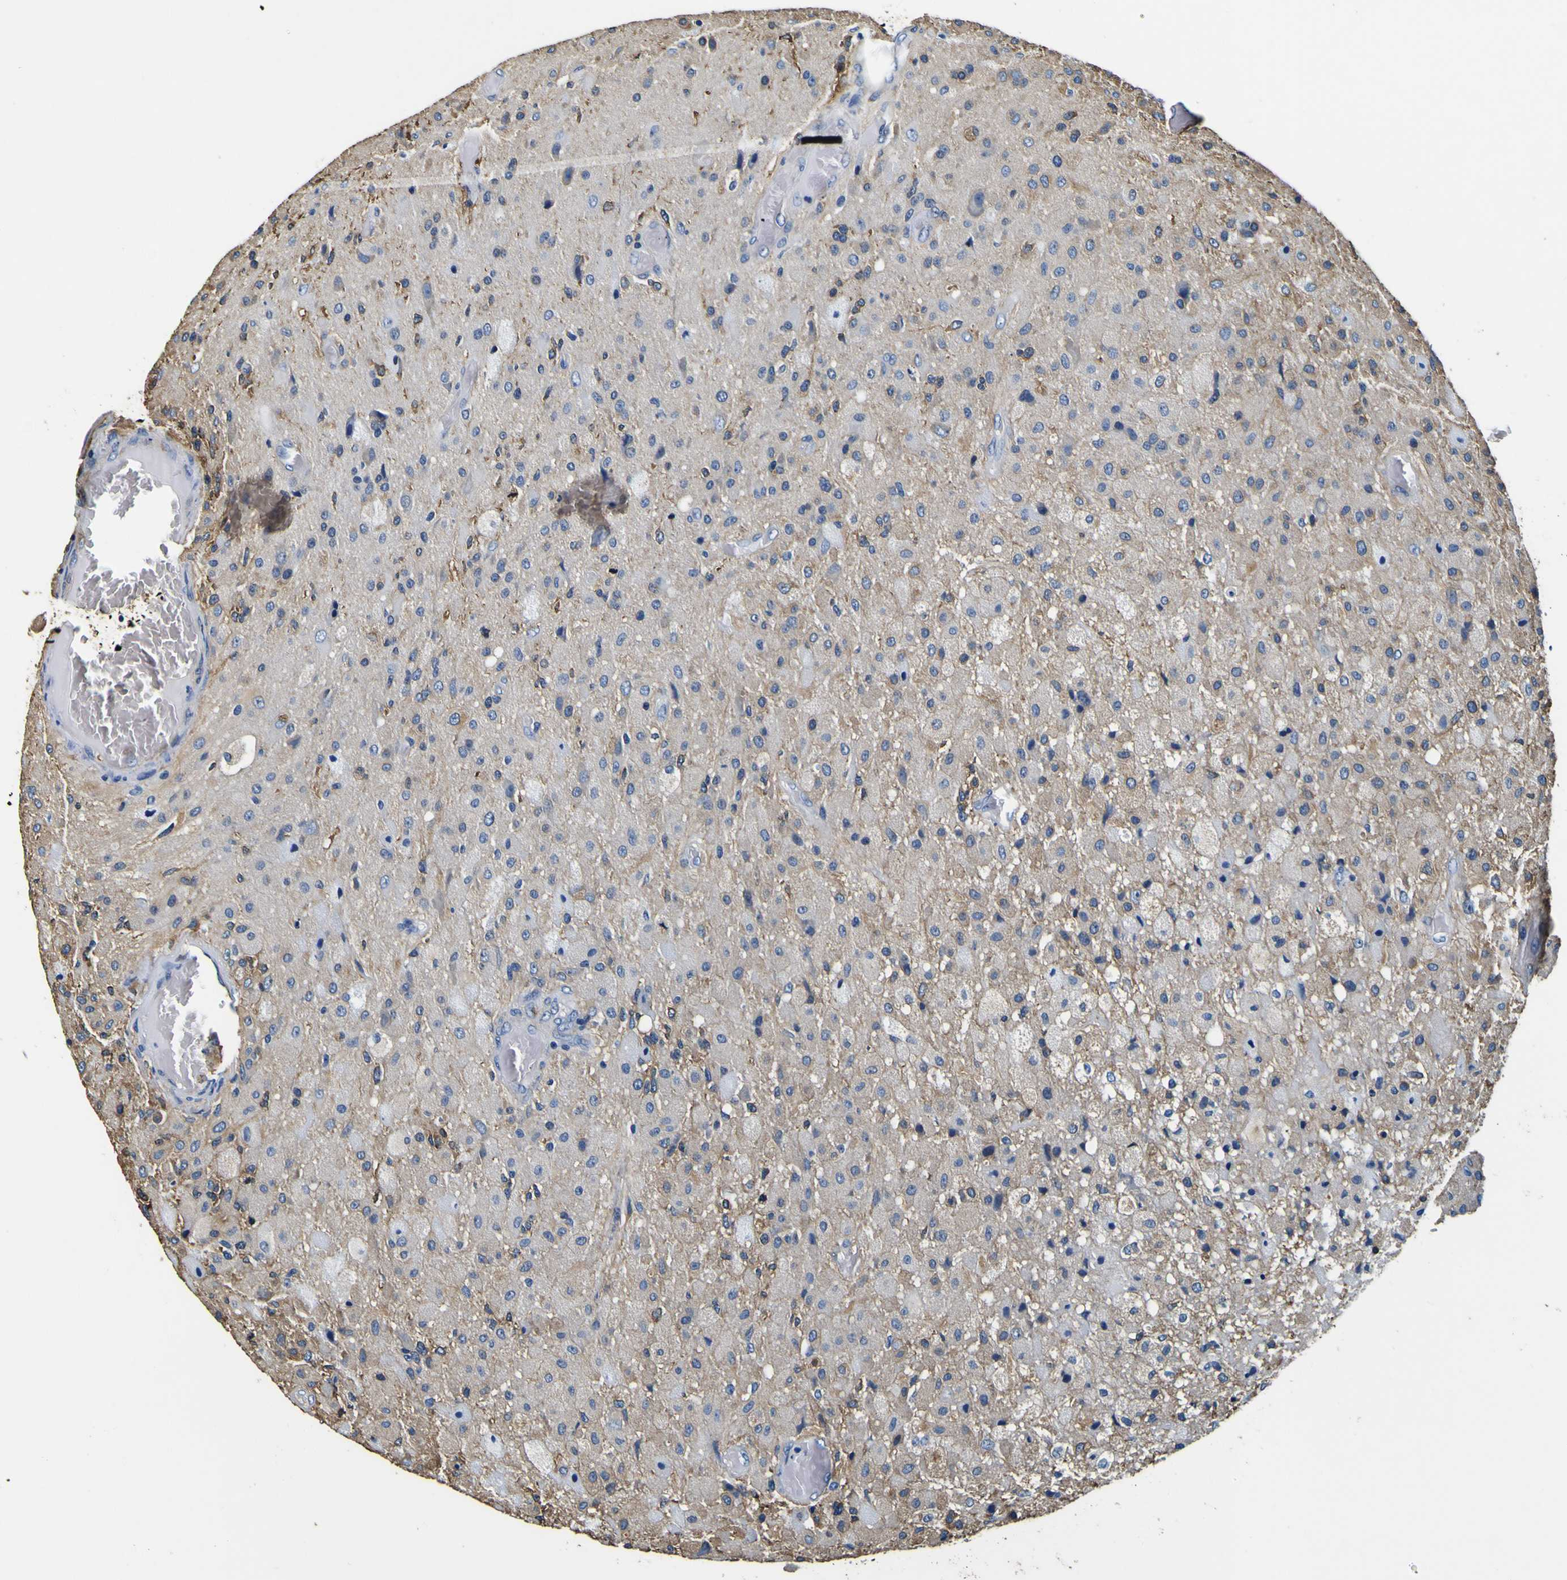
{"staining": {"intensity": "moderate", "quantity": "25%-75%", "location": "cytoplasmic/membranous"}, "tissue": "glioma", "cell_type": "Tumor cells", "image_type": "cancer", "snomed": [{"axis": "morphology", "description": "Normal tissue, NOS"}, {"axis": "morphology", "description": "Glioma, malignant, High grade"}, {"axis": "topography", "description": "Cerebral cortex"}], "caption": "Tumor cells show medium levels of moderate cytoplasmic/membranous positivity in about 25%-75% of cells in malignant glioma (high-grade). The protein of interest is stained brown, and the nuclei are stained in blue (DAB IHC with brightfield microscopy, high magnification).", "gene": "TUBA1B", "patient": {"sex": "male", "age": 77}}